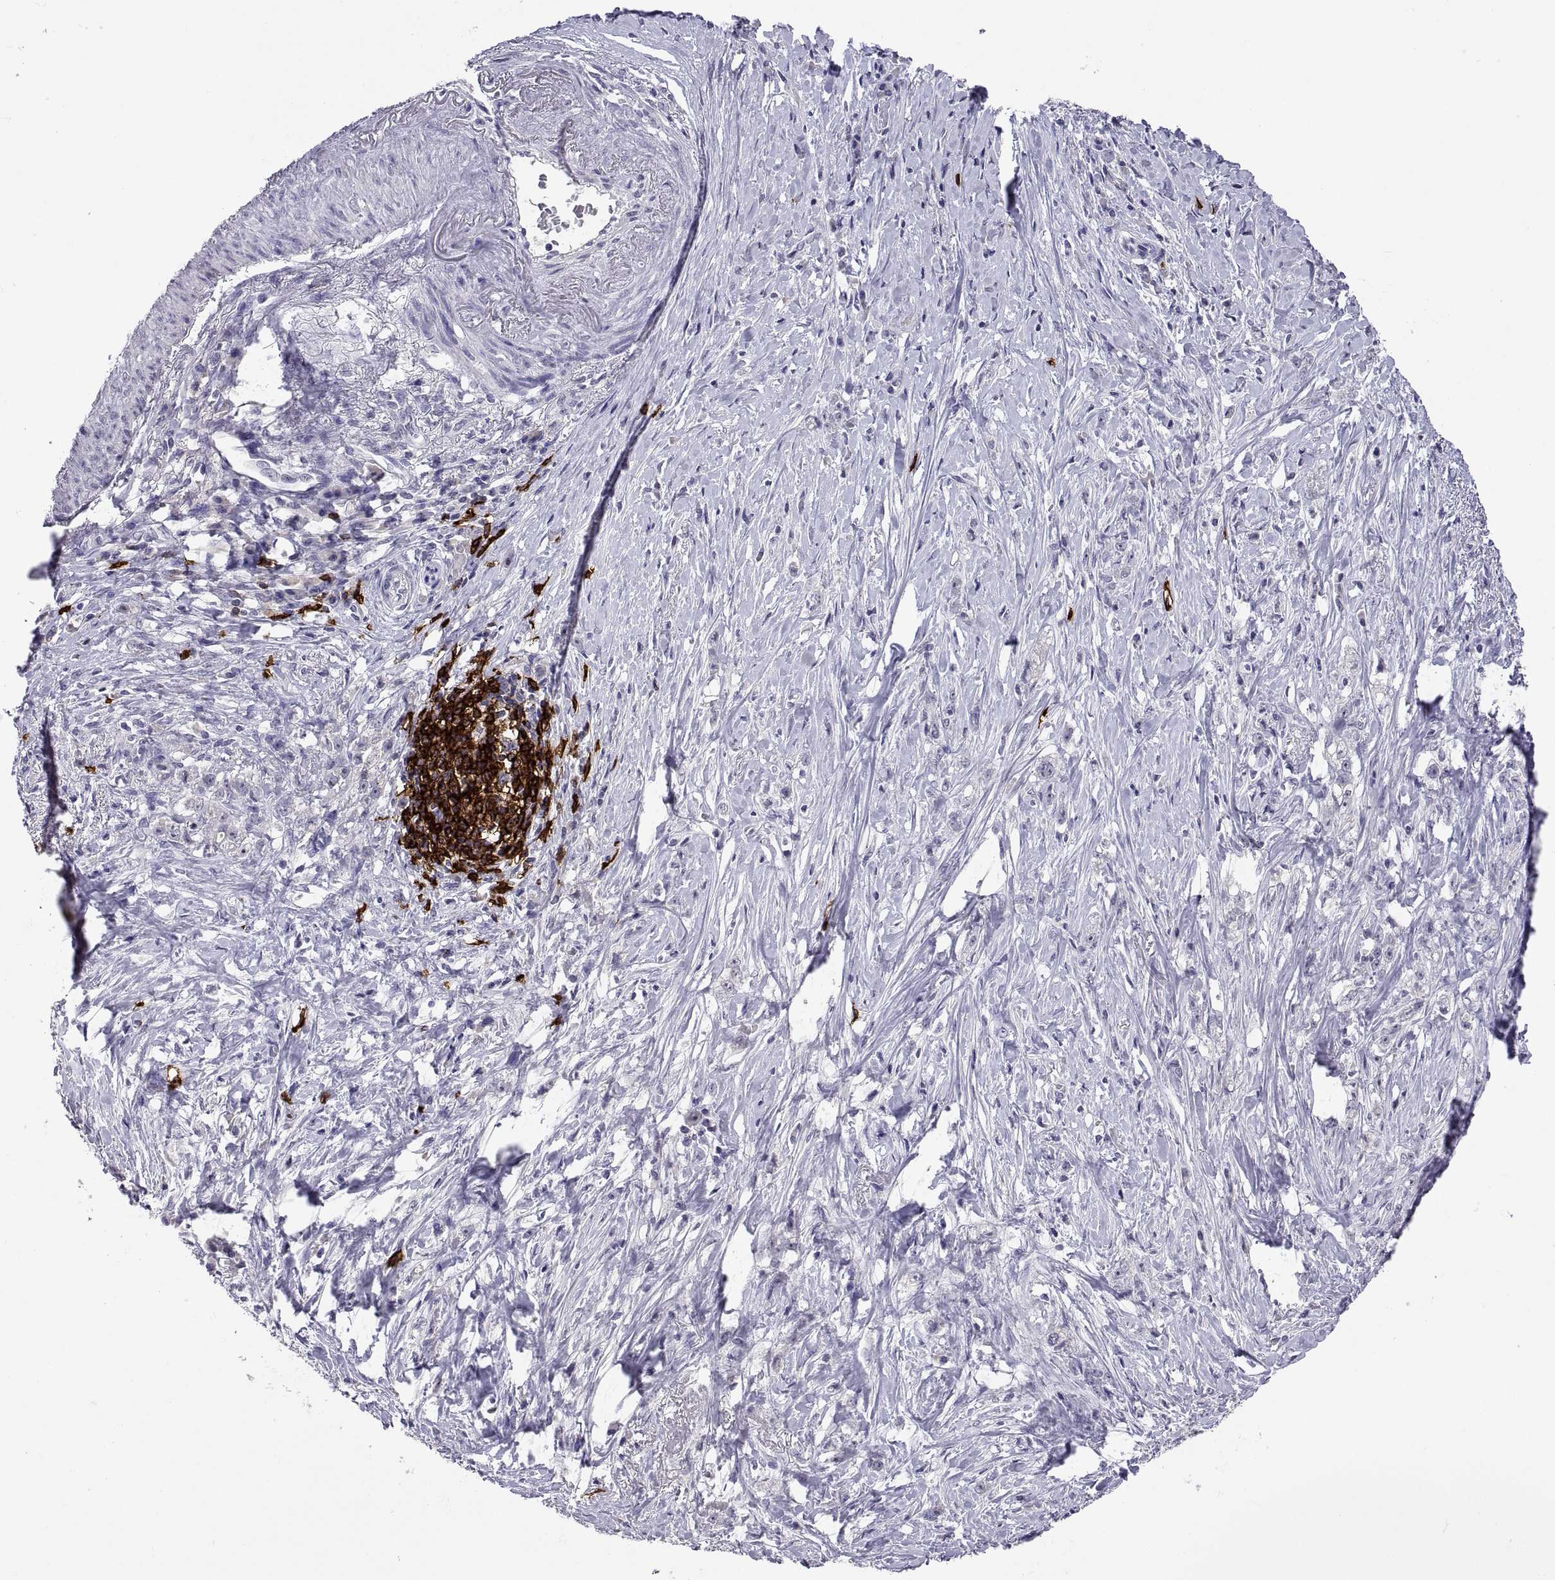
{"staining": {"intensity": "negative", "quantity": "none", "location": "none"}, "tissue": "stomach cancer", "cell_type": "Tumor cells", "image_type": "cancer", "snomed": [{"axis": "morphology", "description": "Adenocarcinoma, NOS"}, {"axis": "topography", "description": "Stomach, lower"}], "caption": "There is no significant positivity in tumor cells of adenocarcinoma (stomach).", "gene": "MS4A1", "patient": {"sex": "male", "age": 88}}